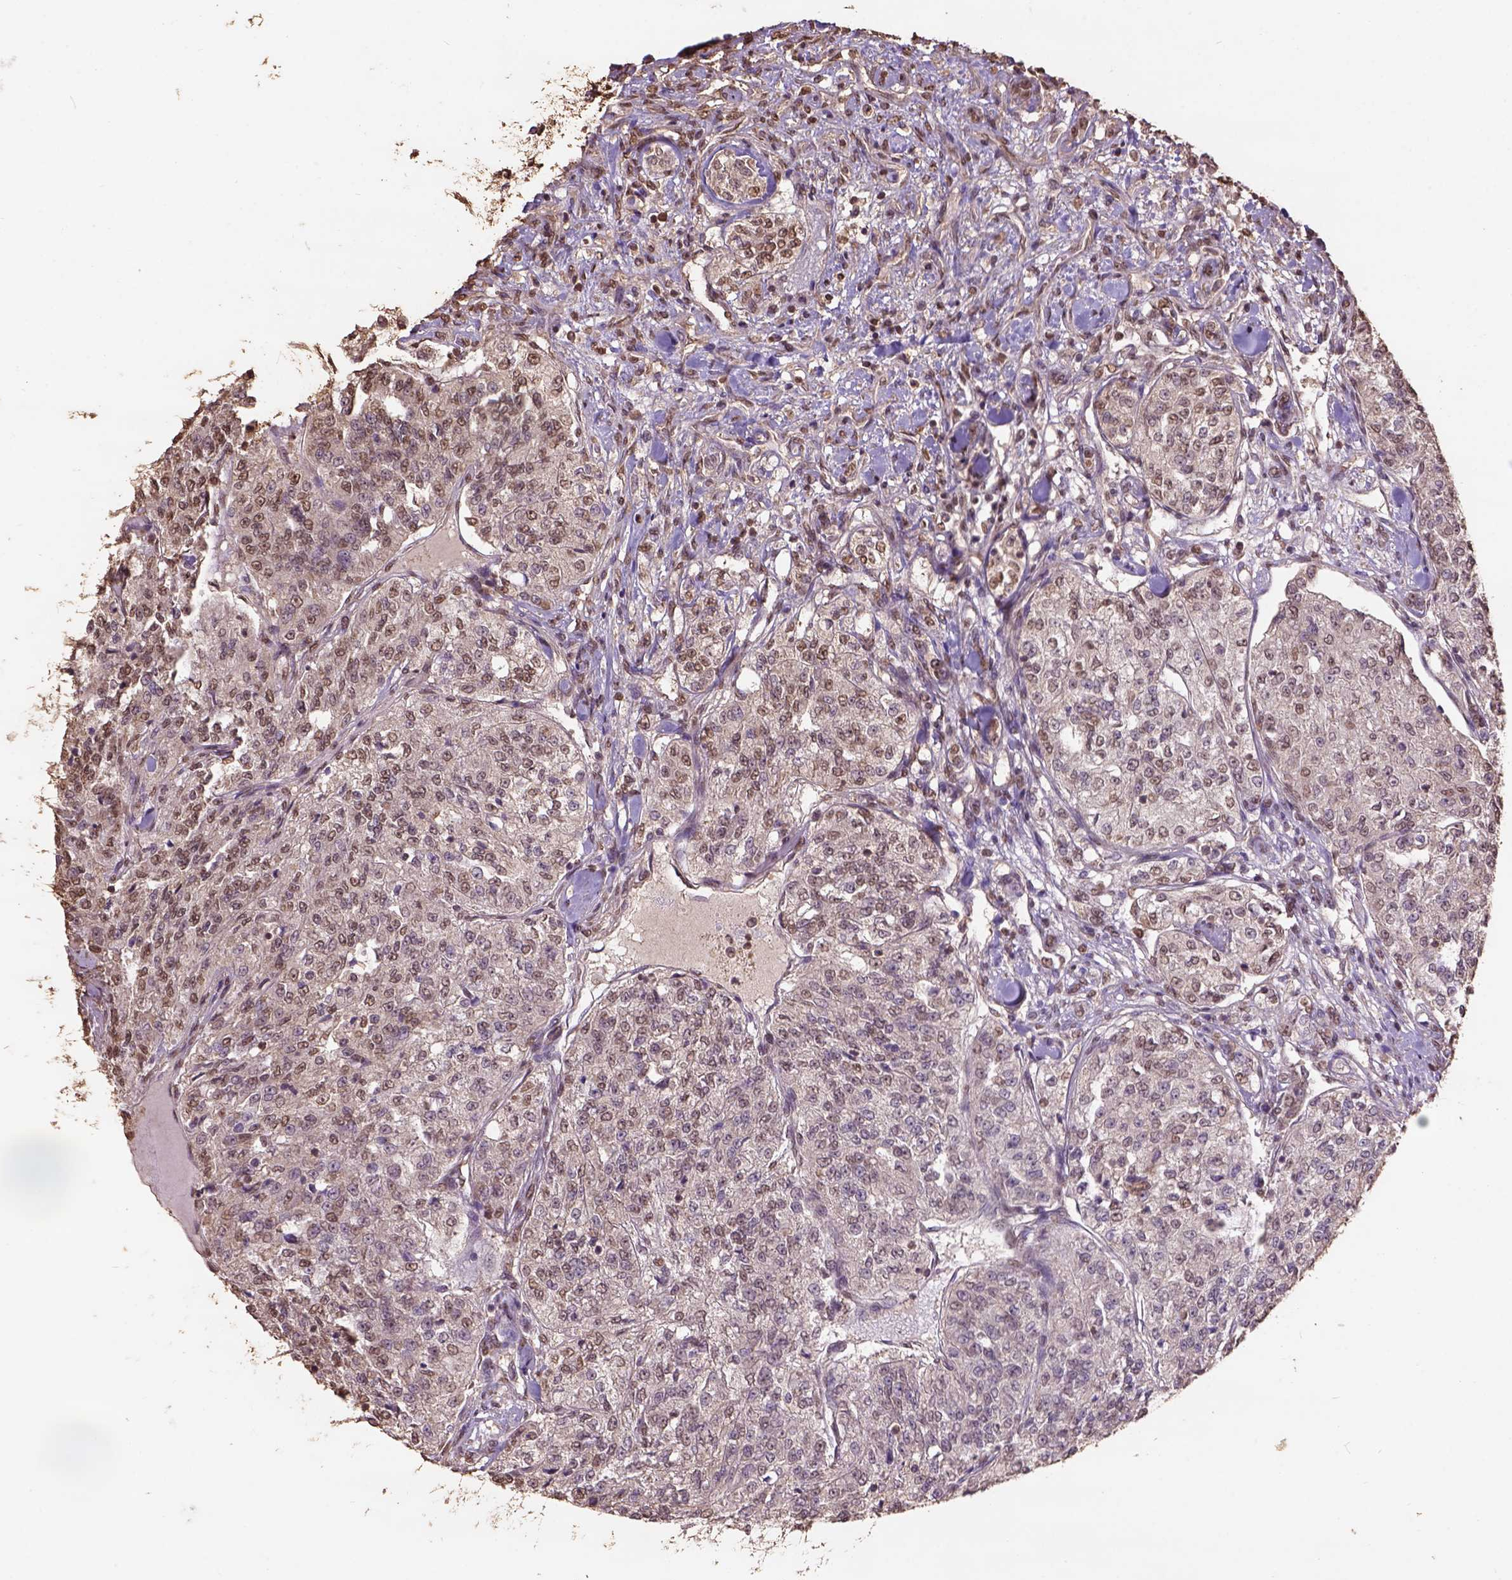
{"staining": {"intensity": "moderate", "quantity": "25%-75%", "location": "nuclear"}, "tissue": "renal cancer", "cell_type": "Tumor cells", "image_type": "cancer", "snomed": [{"axis": "morphology", "description": "Adenocarcinoma, NOS"}, {"axis": "topography", "description": "Kidney"}], "caption": "A photomicrograph of renal cancer stained for a protein displays moderate nuclear brown staining in tumor cells.", "gene": "CSTF2T", "patient": {"sex": "female", "age": 63}}